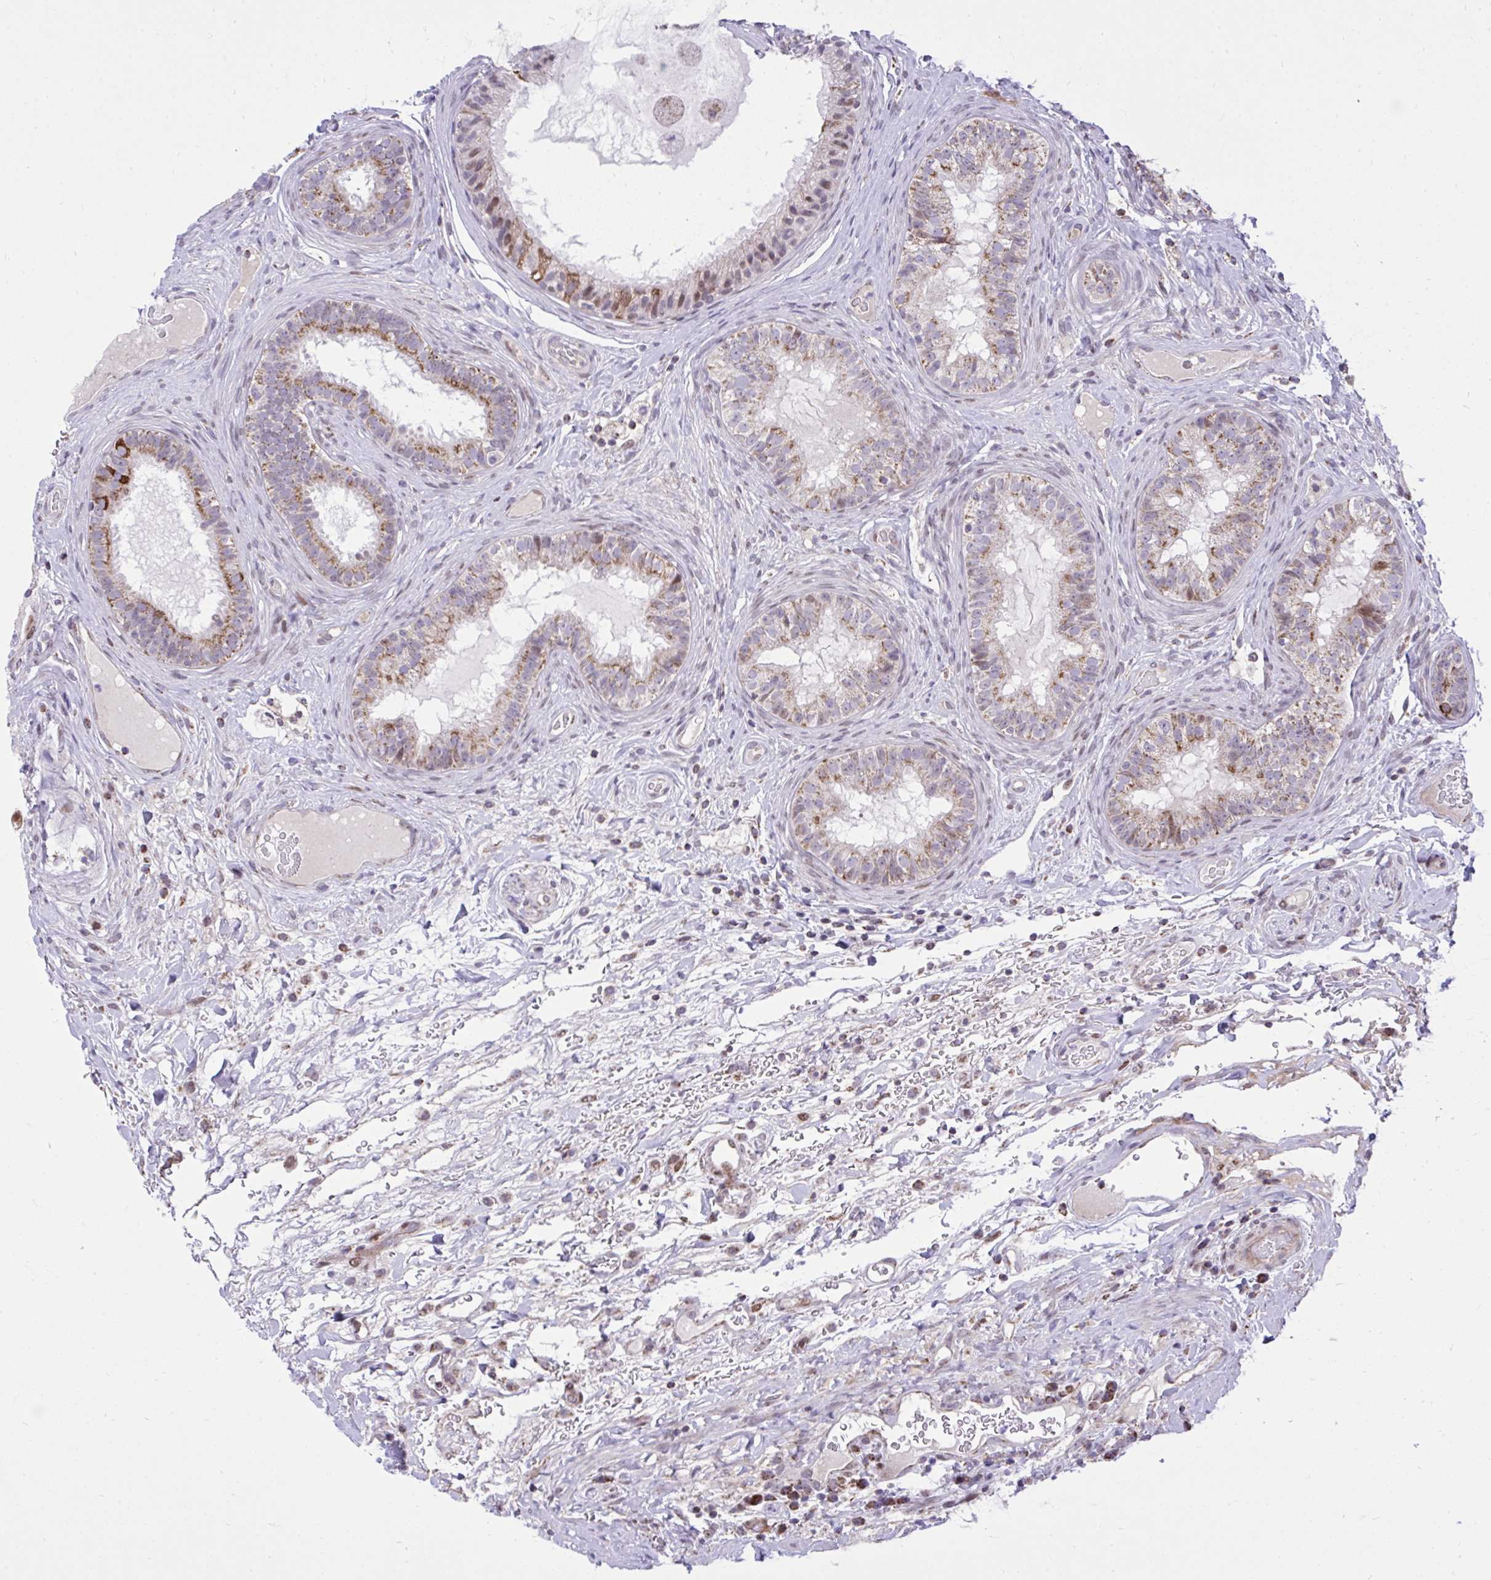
{"staining": {"intensity": "moderate", "quantity": "25%-75%", "location": "cytoplasmic/membranous"}, "tissue": "epididymis", "cell_type": "Glandular cells", "image_type": "normal", "snomed": [{"axis": "morphology", "description": "Normal tissue, NOS"}, {"axis": "topography", "description": "Epididymis"}], "caption": "An image of human epididymis stained for a protein reveals moderate cytoplasmic/membranous brown staining in glandular cells.", "gene": "ZNF362", "patient": {"sex": "male", "age": 23}}